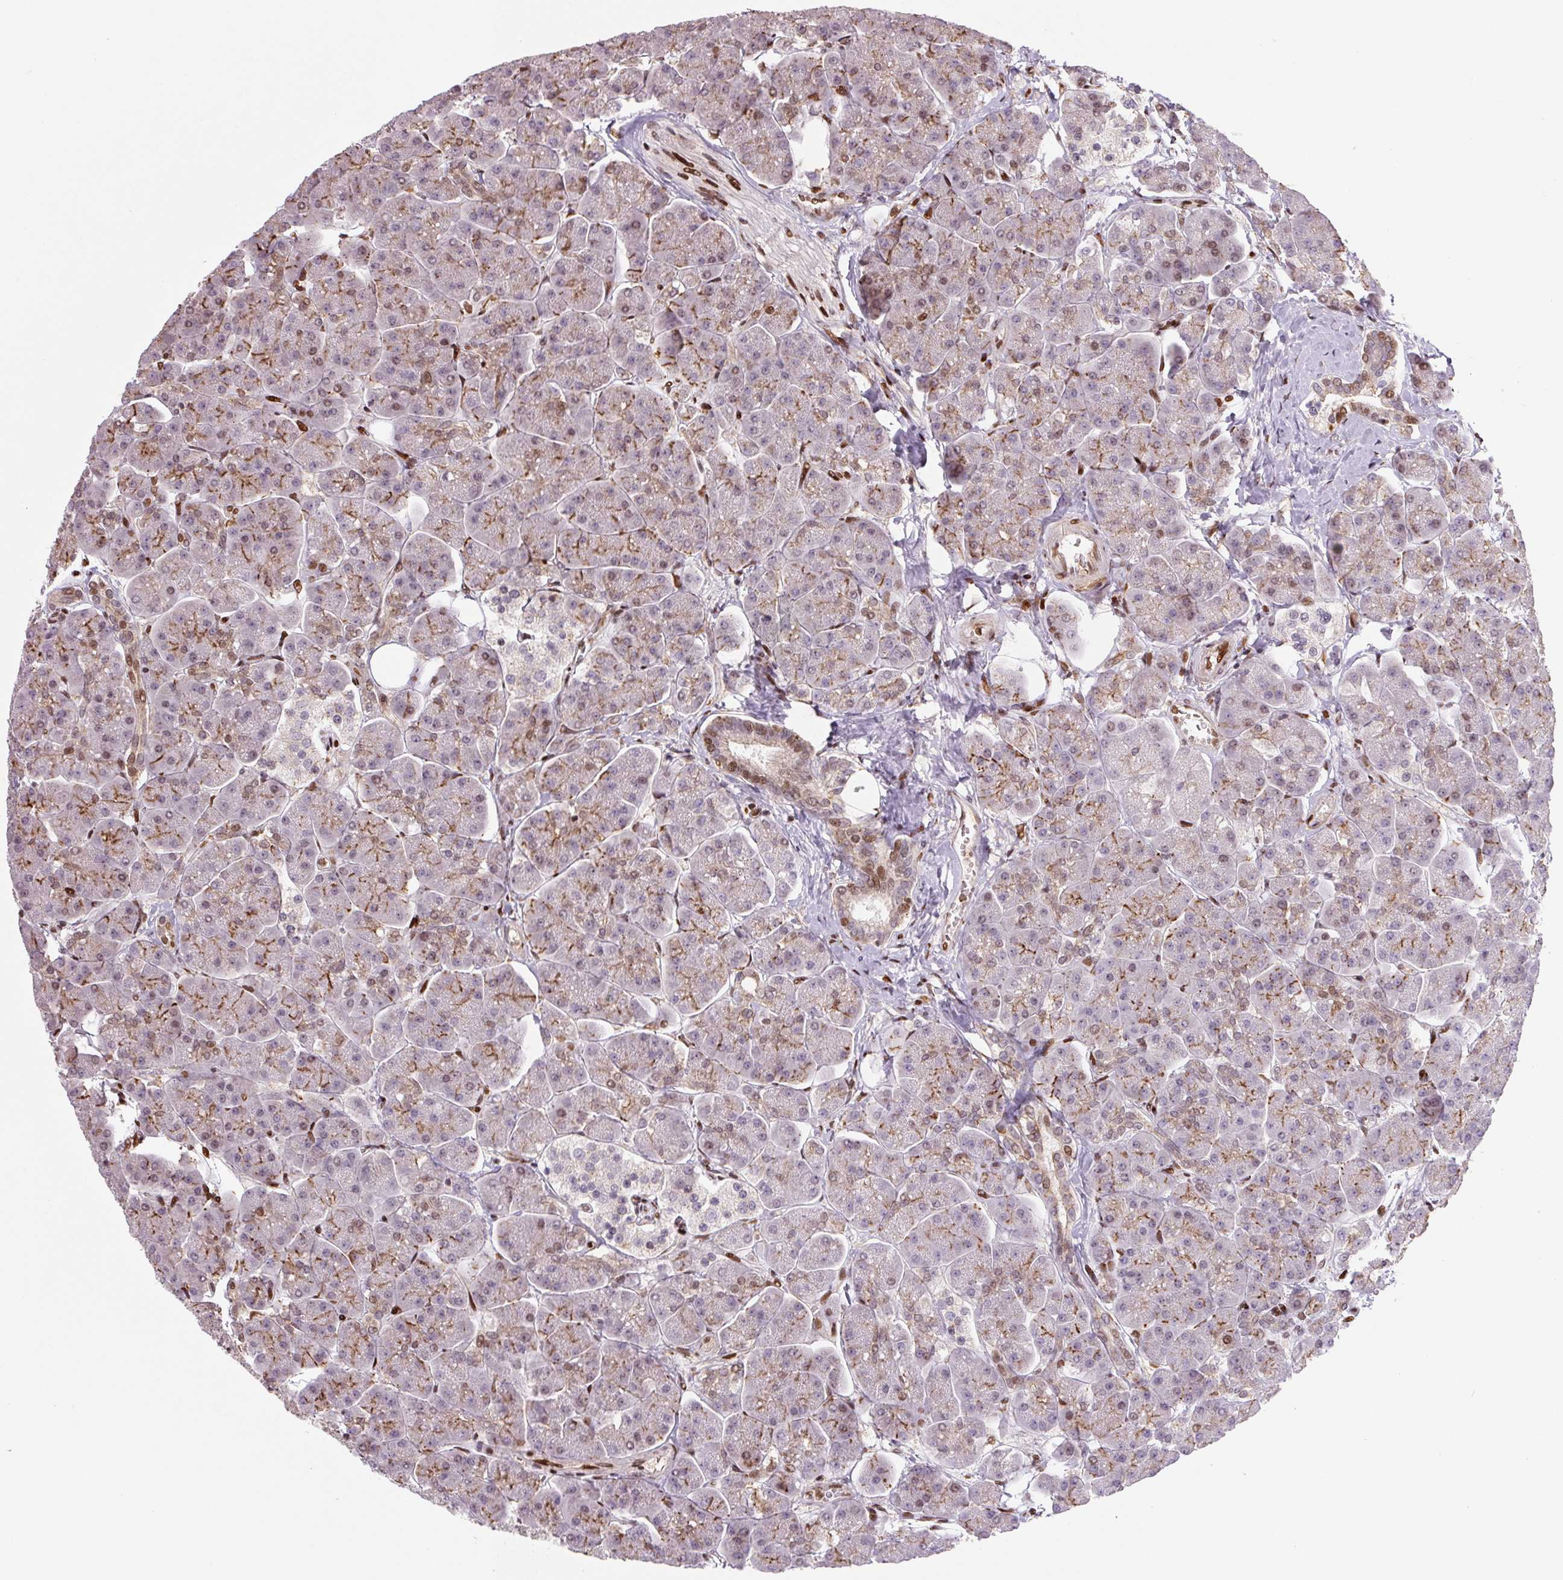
{"staining": {"intensity": "strong", "quantity": "25%-75%", "location": "cytoplasmic/membranous,nuclear"}, "tissue": "pancreas", "cell_type": "Exocrine glandular cells", "image_type": "normal", "snomed": [{"axis": "morphology", "description": "Normal tissue, NOS"}, {"axis": "topography", "description": "Pancreas"}, {"axis": "topography", "description": "Peripheral nerve tissue"}], "caption": "This photomicrograph exhibits benign pancreas stained with immunohistochemistry (IHC) to label a protein in brown. The cytoplasmic/membranous,nuclear of exocrine glandular cells show strong positivity for the protein. Nuclei are counter-stained blue.", "gene": "PYDC2", "patient": {"sex": "male", "age": 54}}